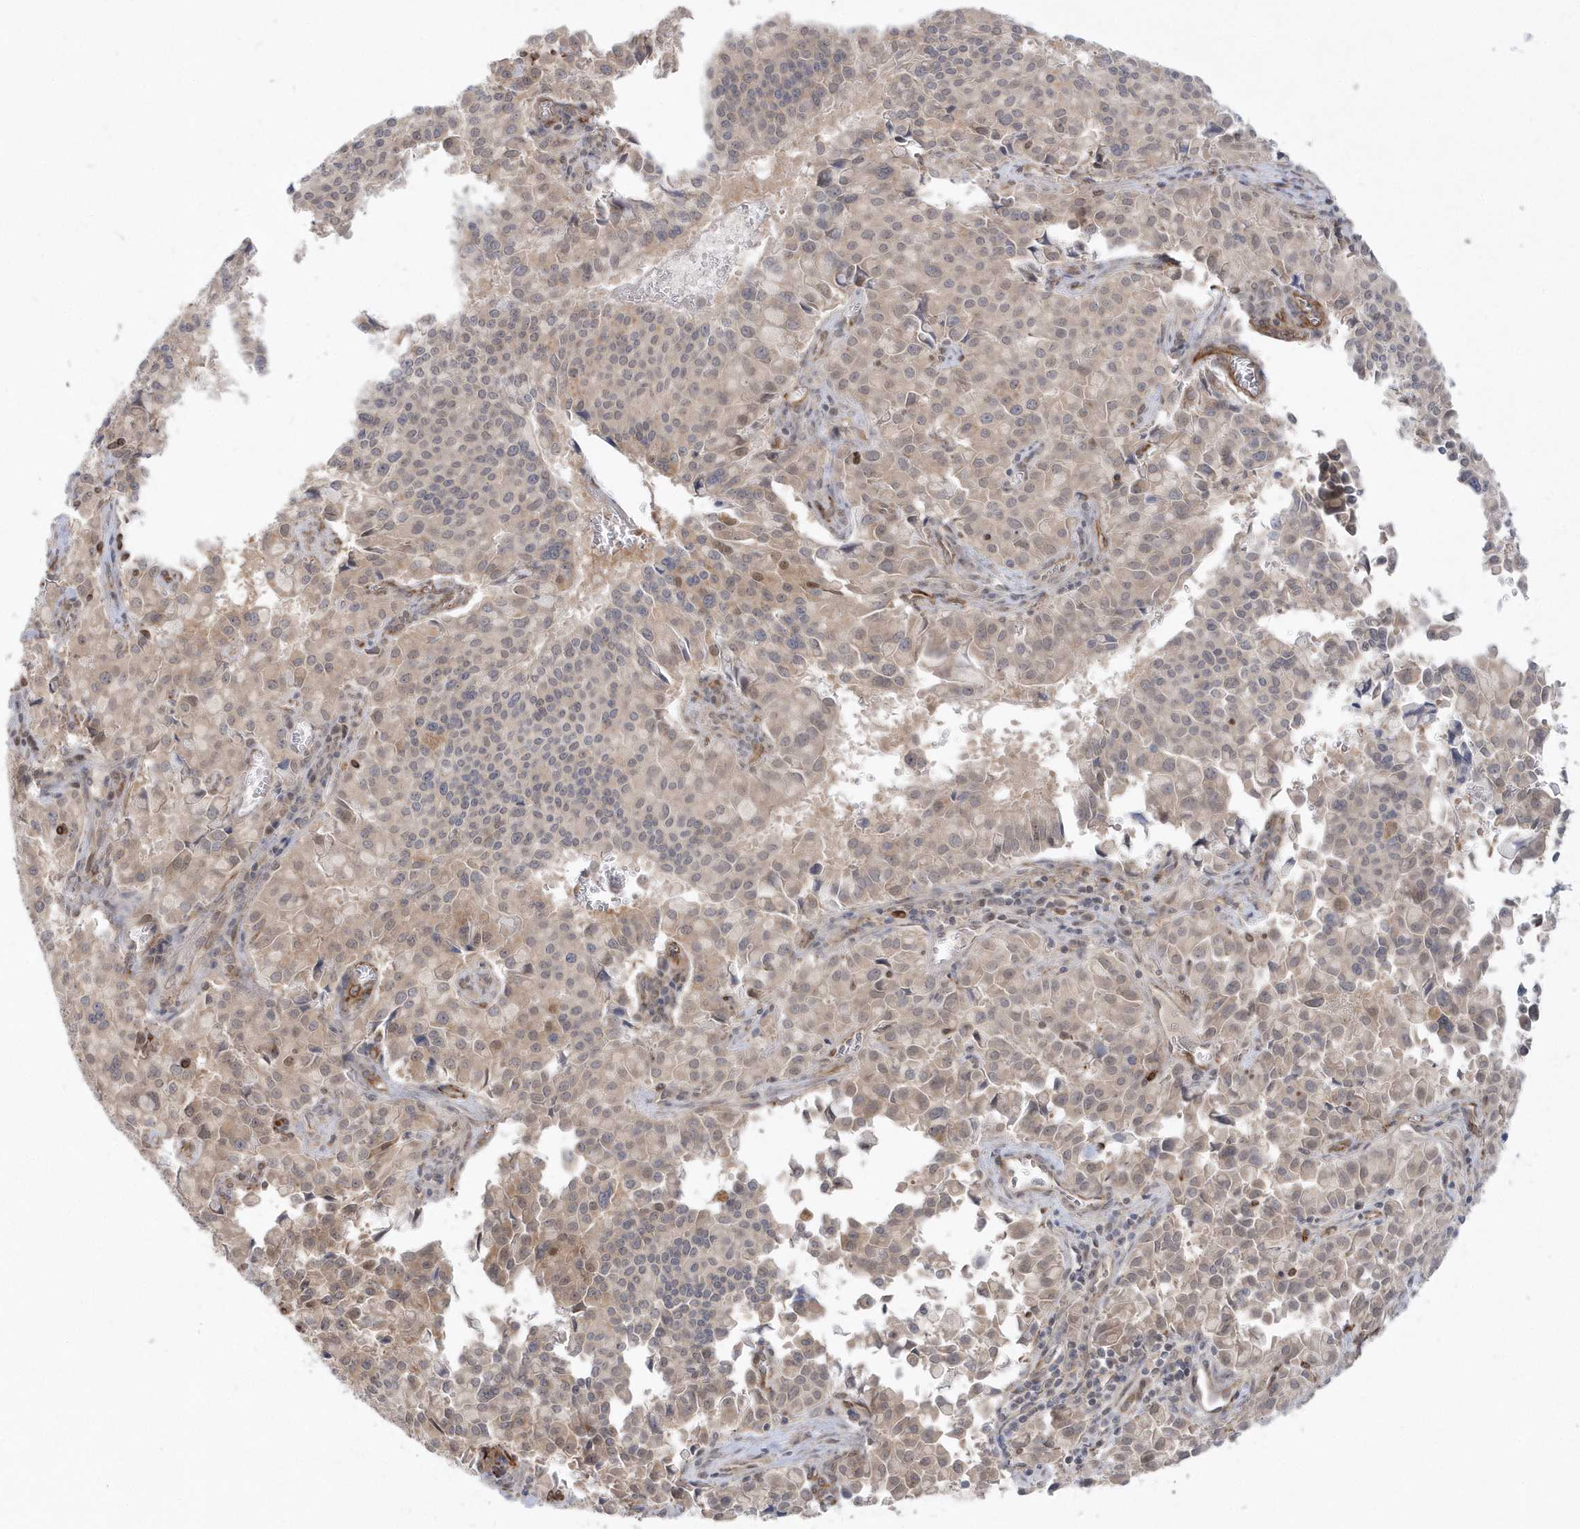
{"staining": {"intensity": "weak", "quantity": ">75%", "location": "cytoplasmic/membranous,nuclear"}, "tissue": "pancreatic cancer", "cell_type": "Tumor cells", "image_type": "cancer", "snomed": [{"axis": "morphology", "description": "Adenocarcinoma, NOS"}, {"axis": "topography", "description": "Pancreas"}], "caption": "Pancreatic cancer (adenocarcinoma) stained with a brown dye exhibits weak cytoplasmic/membranous and nuclear positive expression in about >75% of tumor cells.", "gene": "DHX57", "patient": {"sex": "male", "age": 65}}